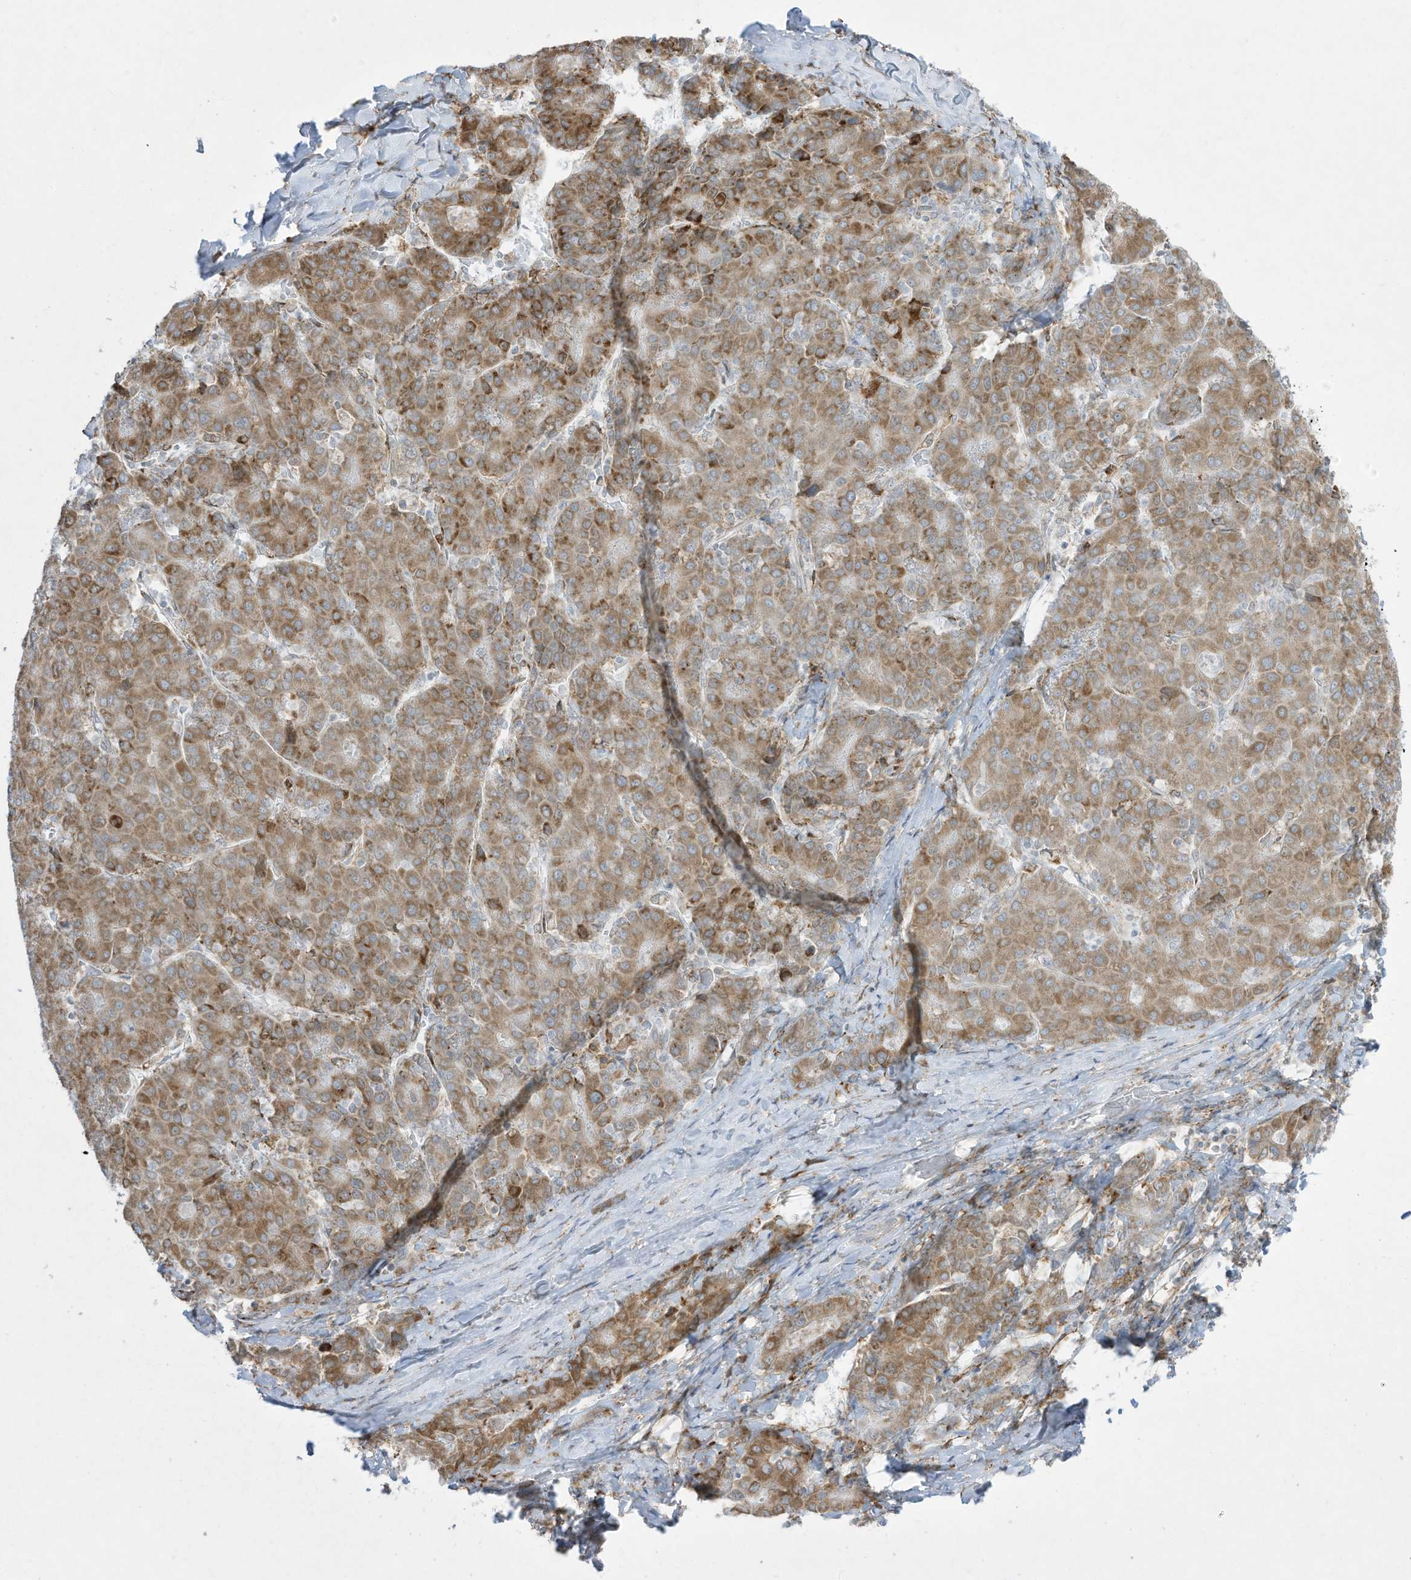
{"staining": {"intensity": "moderate", "quantity": ">75%", "location": "cytoplasmic/membranous"}, "tissue": "liver cancer", "cell_type": "Tumor cells", "image_type": "cancer", "snomed": [{"axis": "morphology", "description": "Carcinoma, Hepatocellular, NOS"}, {"axis": "topography", "description": "Liver"}], "caption": "Immunohistochemical staining of human liver cancer reveals medium levels of moderate cytoplasmic/membranous protein positivity in about >75% of tumor cells.", "gene": "PTK6", "patient": {"sex": "male", "age": 65}}